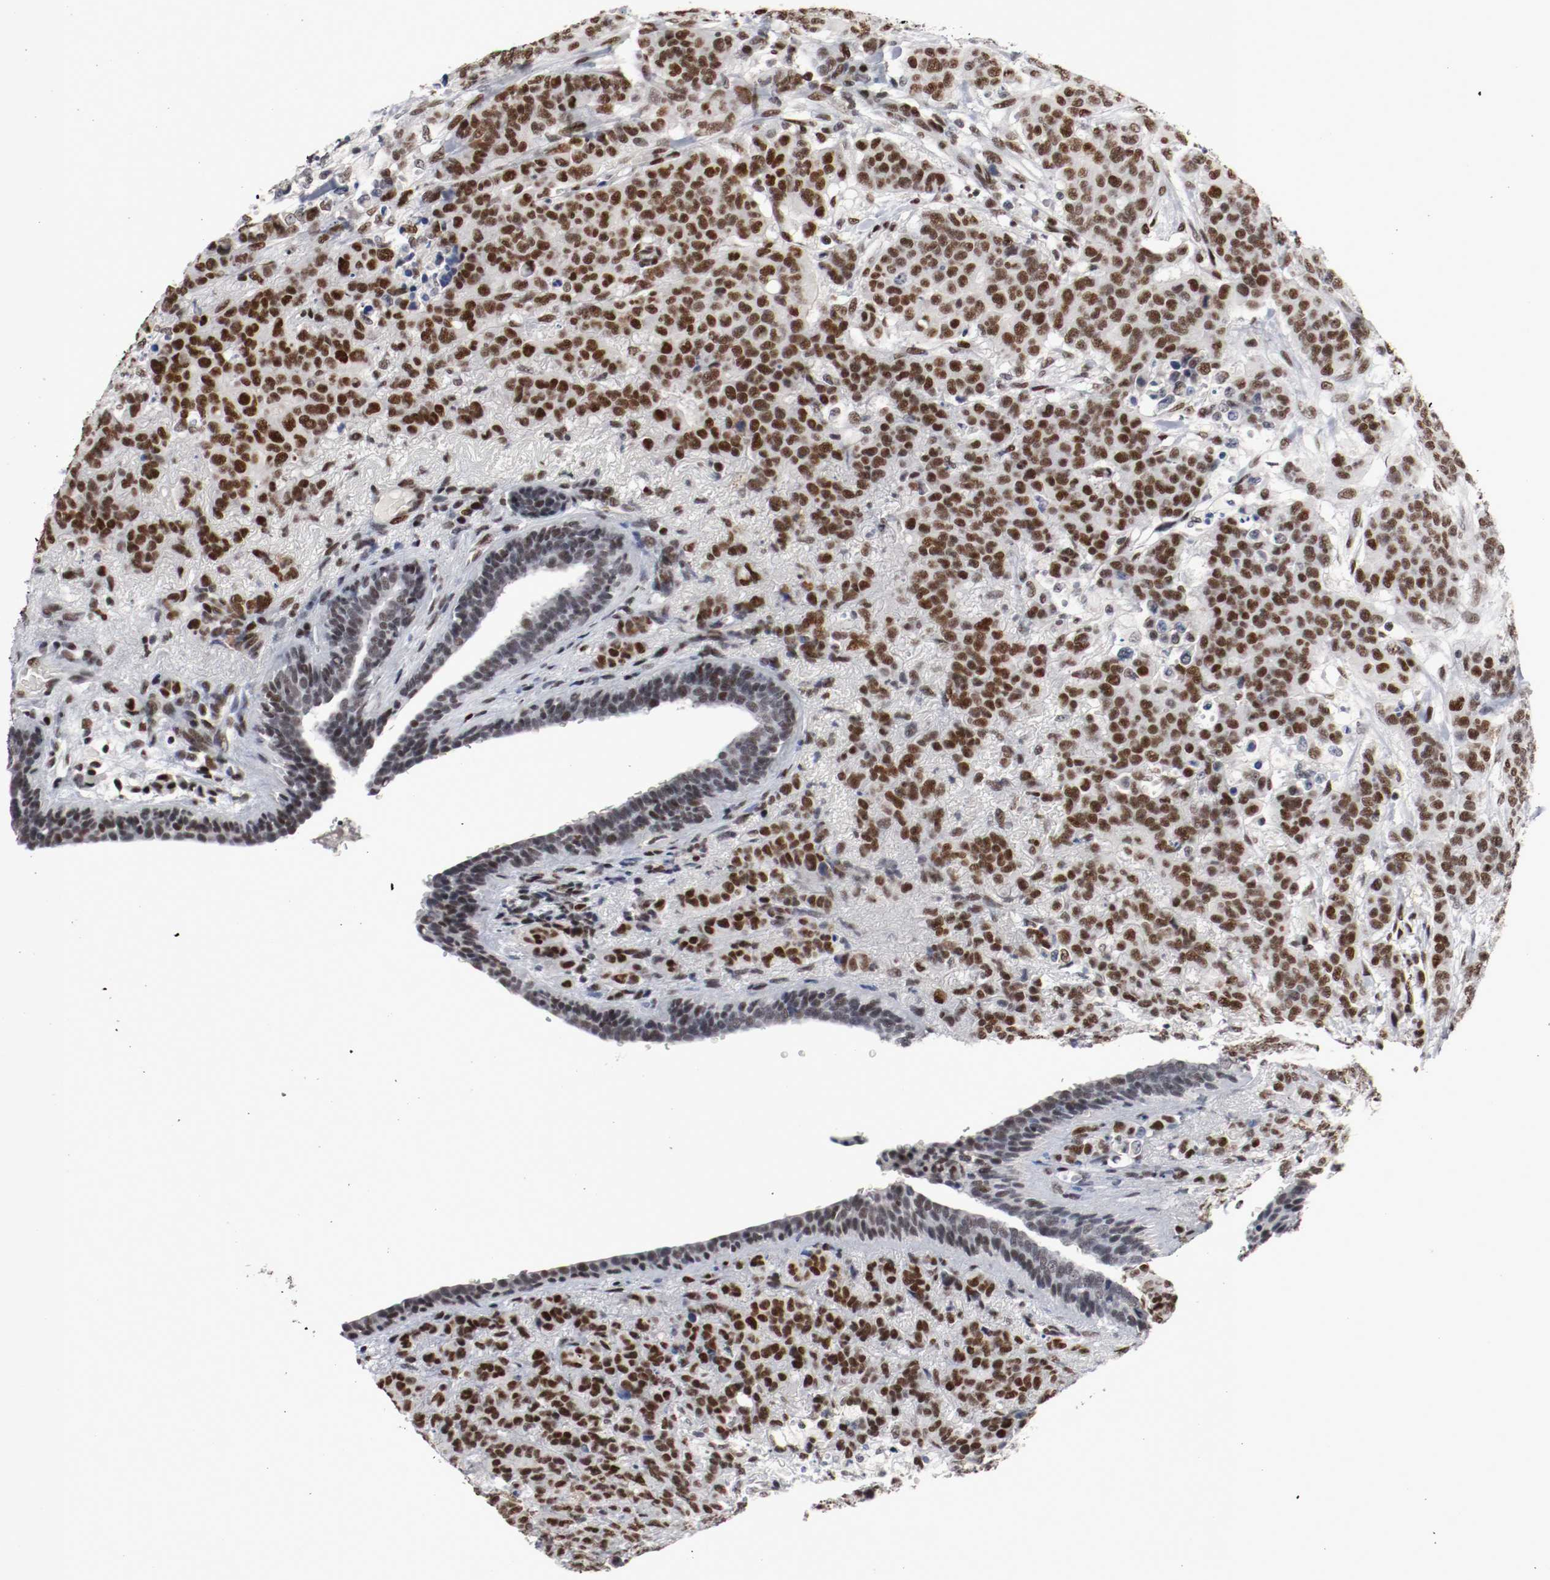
{"staining": {"intensity": "strong", "quantity": ">75%", "location": "nuclear"}, "tissue": "breast cancer", "cell_type": "Tumor cells", "image_type": "cancer", "snomed": [{"axis": "morphology", "description": "Duct carcinoma"}, {"axis": "topography", "description": "Breast"}], "caption": "DAB (3,3'-diaminobenzidine) immunohistochemical staining of human breast cancer (intraductal carcinoma) shows strong nuclear protein expression in approximately >75% of tumor cells.", "gene": "MEF2D", "patient": {"sex": "female", "age": 40}}